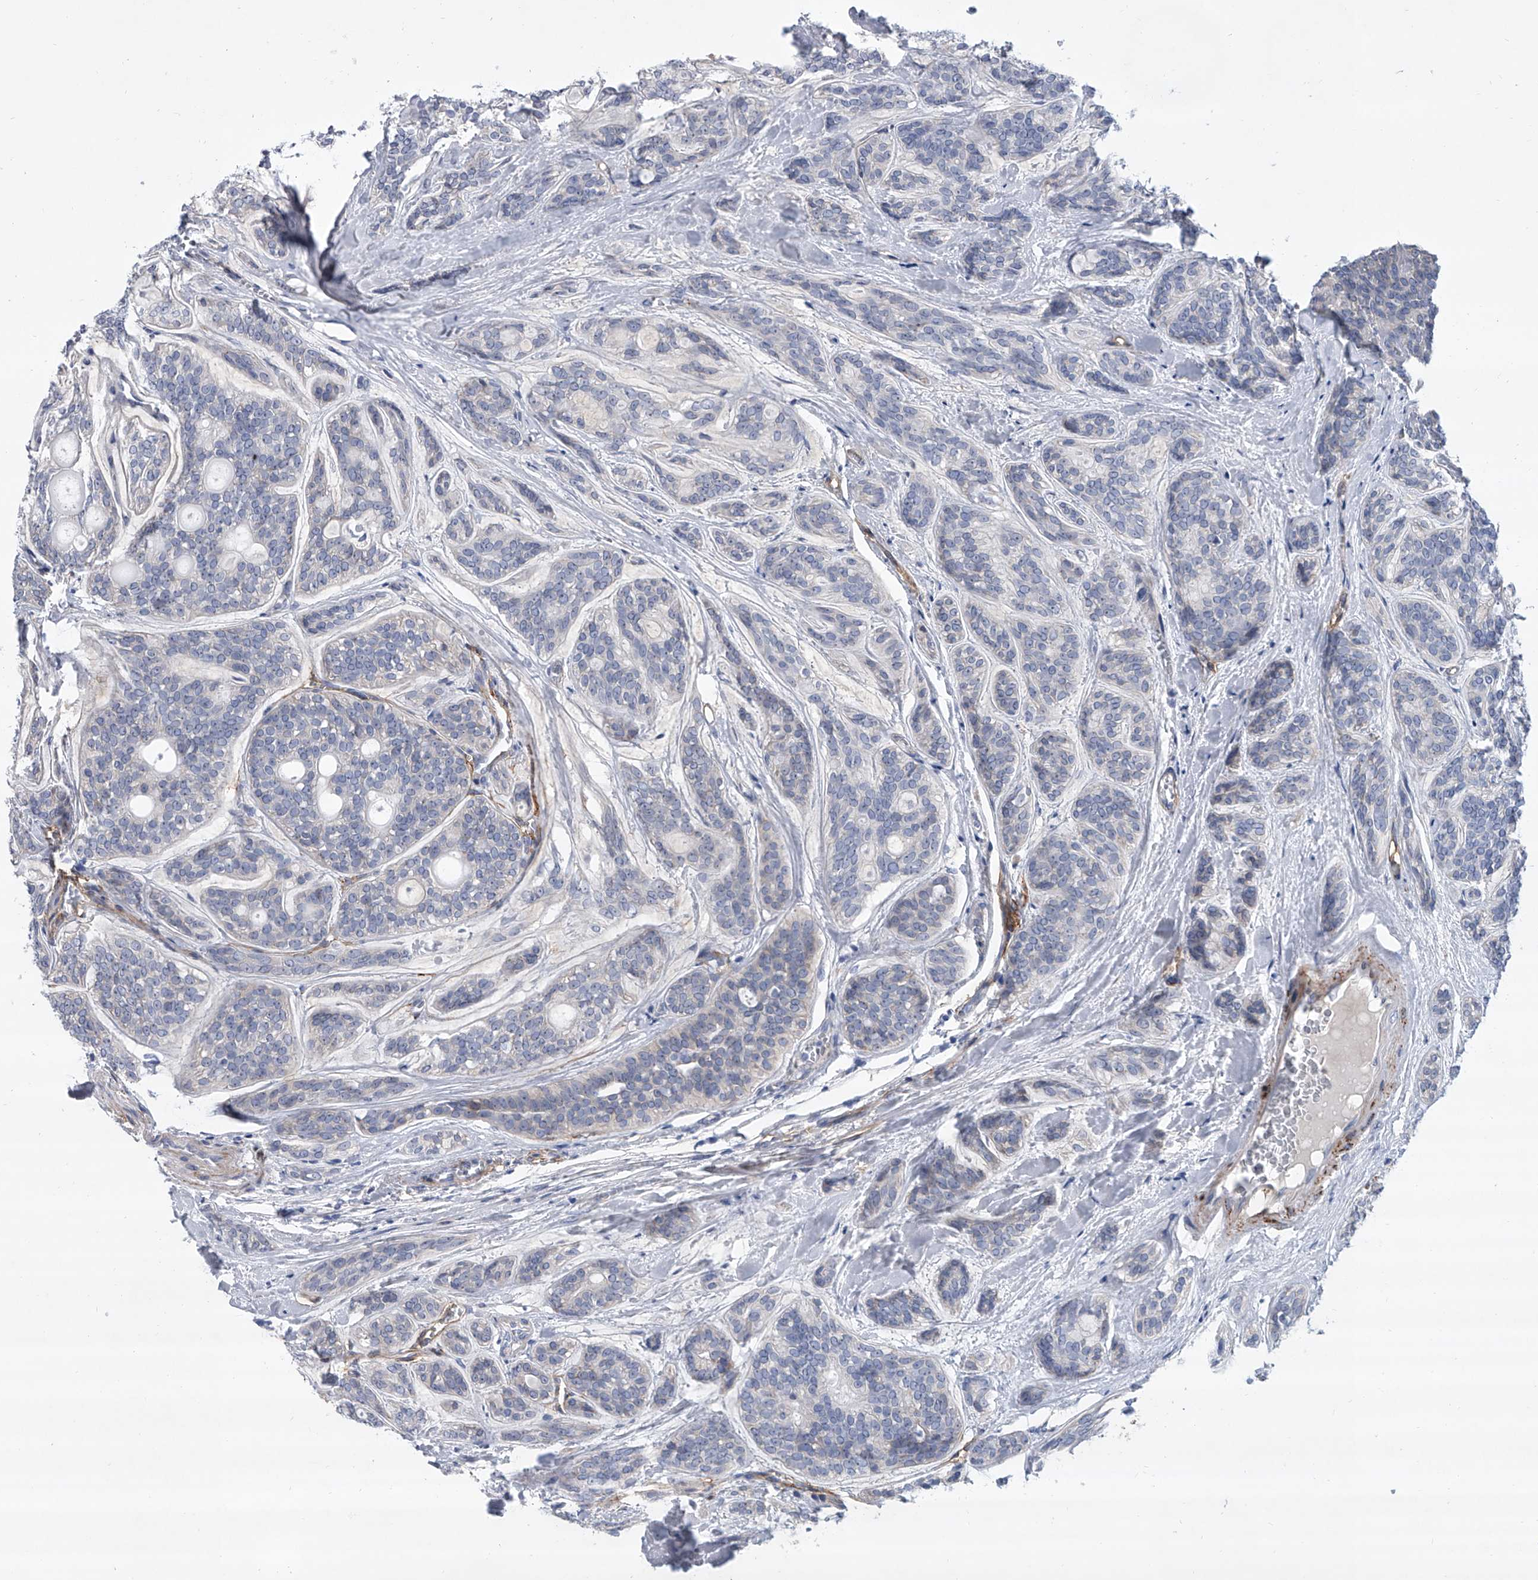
{"staining": {"intensity": "negative", "quantity": "none", "location": "none"}, "tissue": "head and neck cancer", "cell_type": "Tumor cells", "image_type": "cancer", "snomed": [{"axis": "morphology", "description": "Adenocarcinoma, NOS"}, {"axis": "topography", "description": "Head-Neck"}], "caption": "The photomicrograph demonstrates no staining of tumor cells in head and neck cancer (adenocarcinoma).", "gene": "ALG14", "patient": {"sex": "male", "age": 66}}